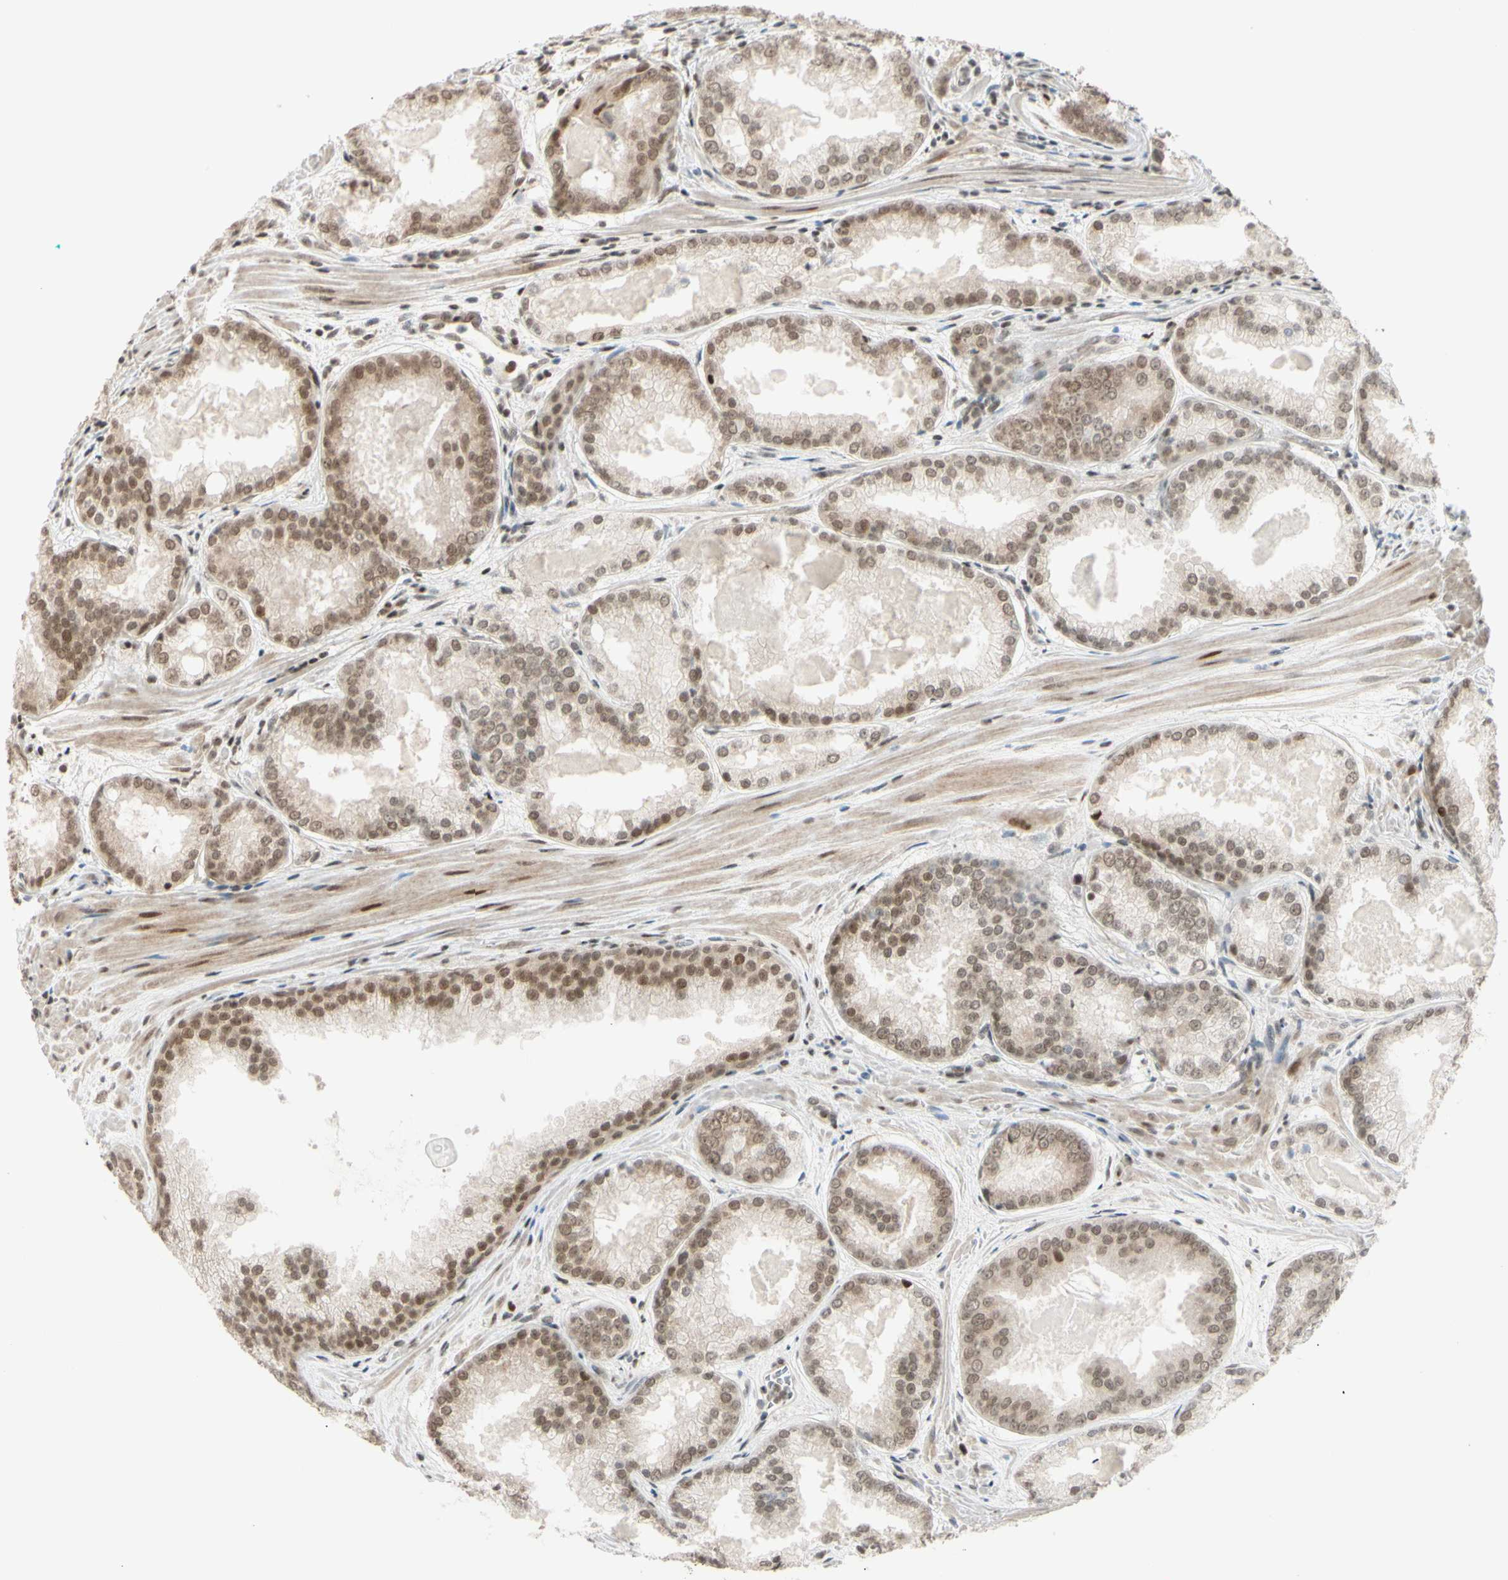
{"staining": {"intensity": "moderate", "quantity": ">75%", "location": "cytoplasmic/membranous,nuclear"}, "tissue": "prostate cancer", "cell_type": "Tumor cells", "image_type": "cancer", "snomed": [{"axis": "morphology", "description": "Adenocarcinoma, Low grade"}, {"axis": "topography", "description": "Prostate"}], "caption": "Adenocarcinoma (low-grade) (prostate) was stained to show a protein in brown. There is medium levels of moderate cytoplasmic/membranous and nuclear expression in about >75% of tumor cells.", "gene": "BRMS1", "patient": {"sex": "male", "age": 64}}